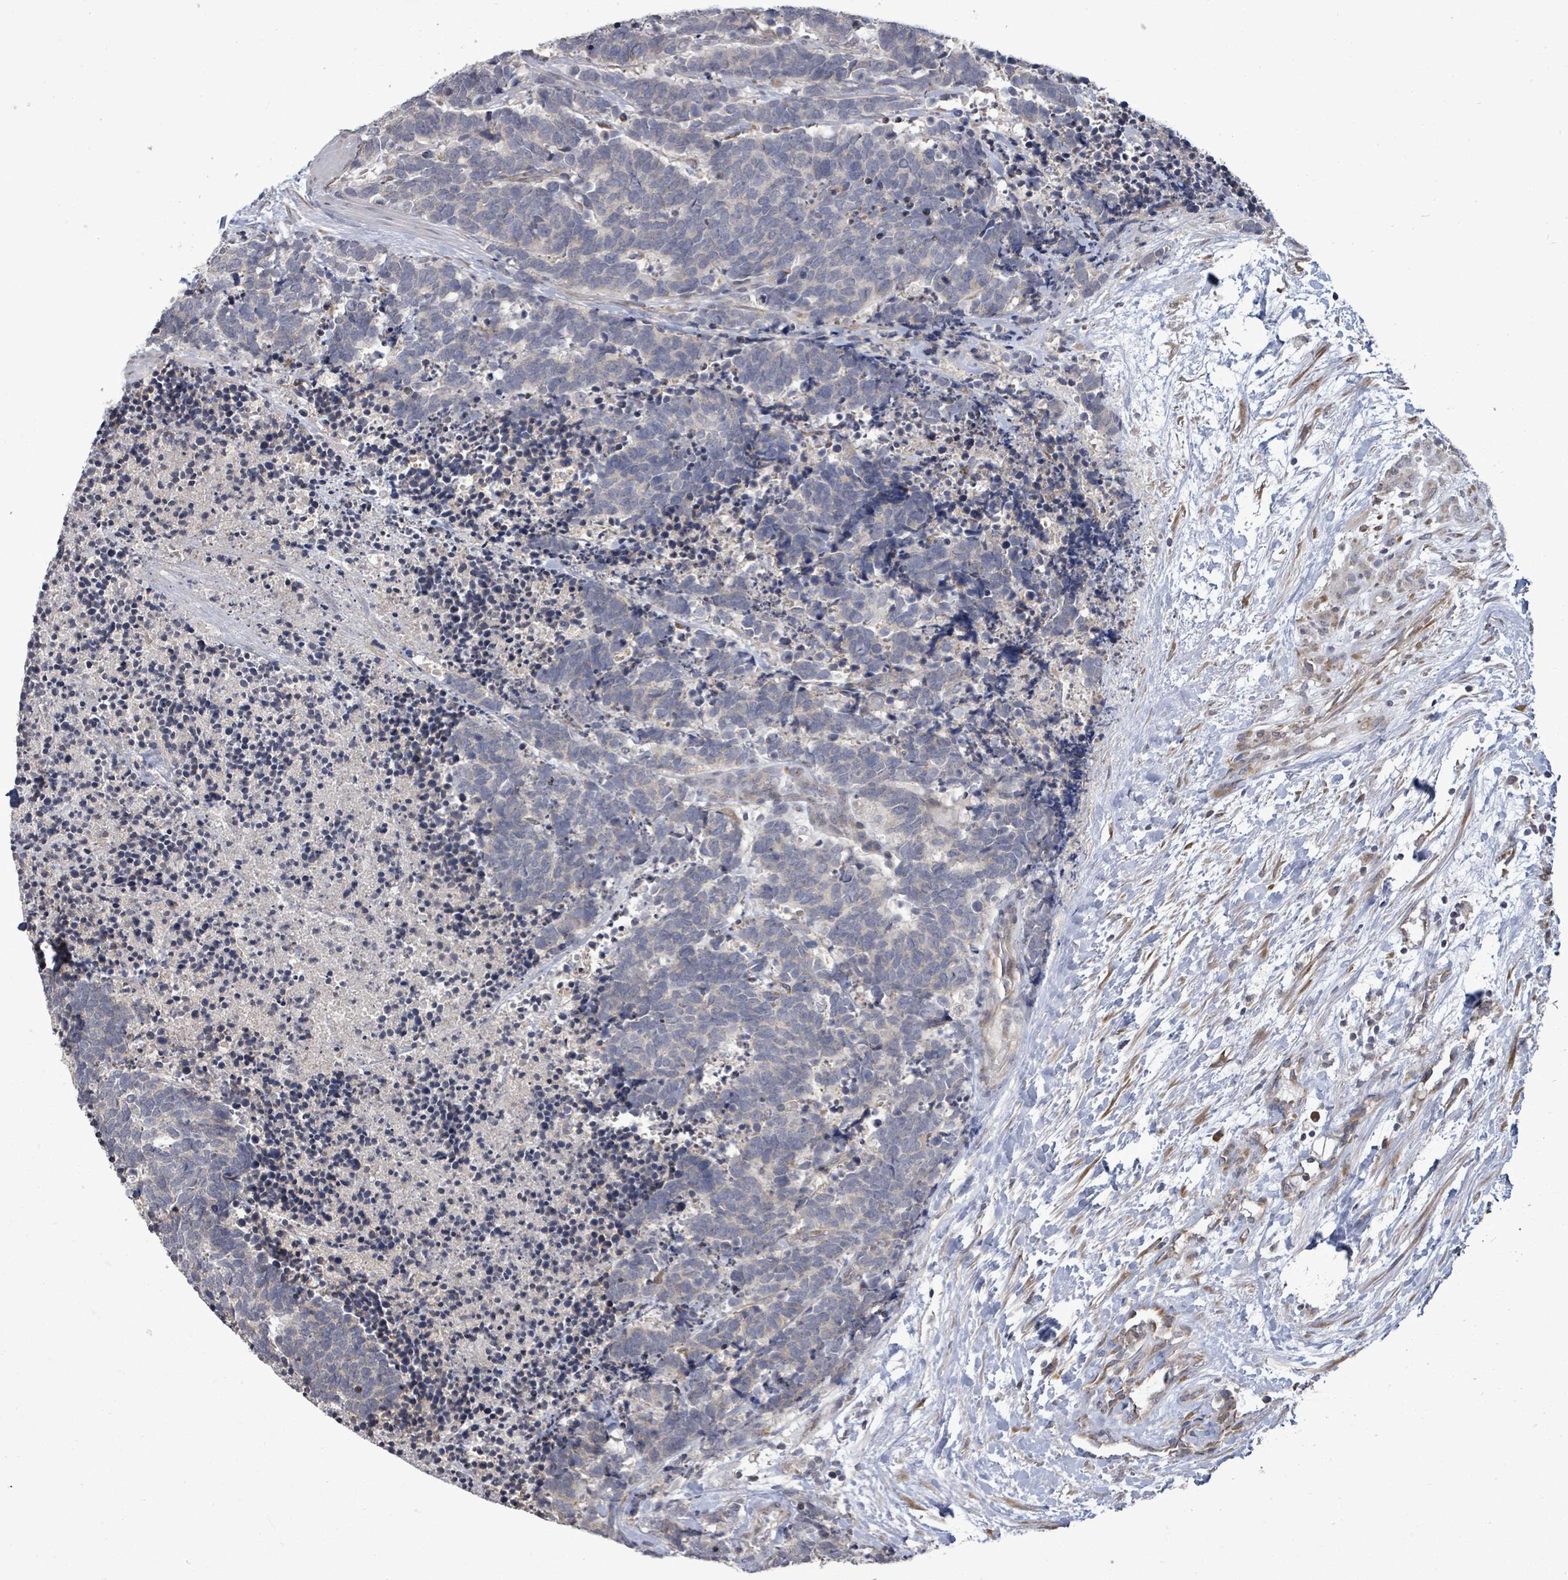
{"staining": {"intensity": "negative", "quantity": "none", "location": "none"}, "tissue": "carcinoid", "cell_type": "Tumor cells", "image_type": "cancer", "snomed": [{"axis": "morphology", "description": "Carcinoma, NOS"}, {"axis": "morphology", "description": "Carcinoid, malignant, NOS"}, {"axis": "topography", "description": "Prostate"}], "caption": "Protein analysis of carcinoid exhibits no significant positivity in tumor cells.", "gene": "POMGNT2", "patient": {"sex": "male", "age": 57}}